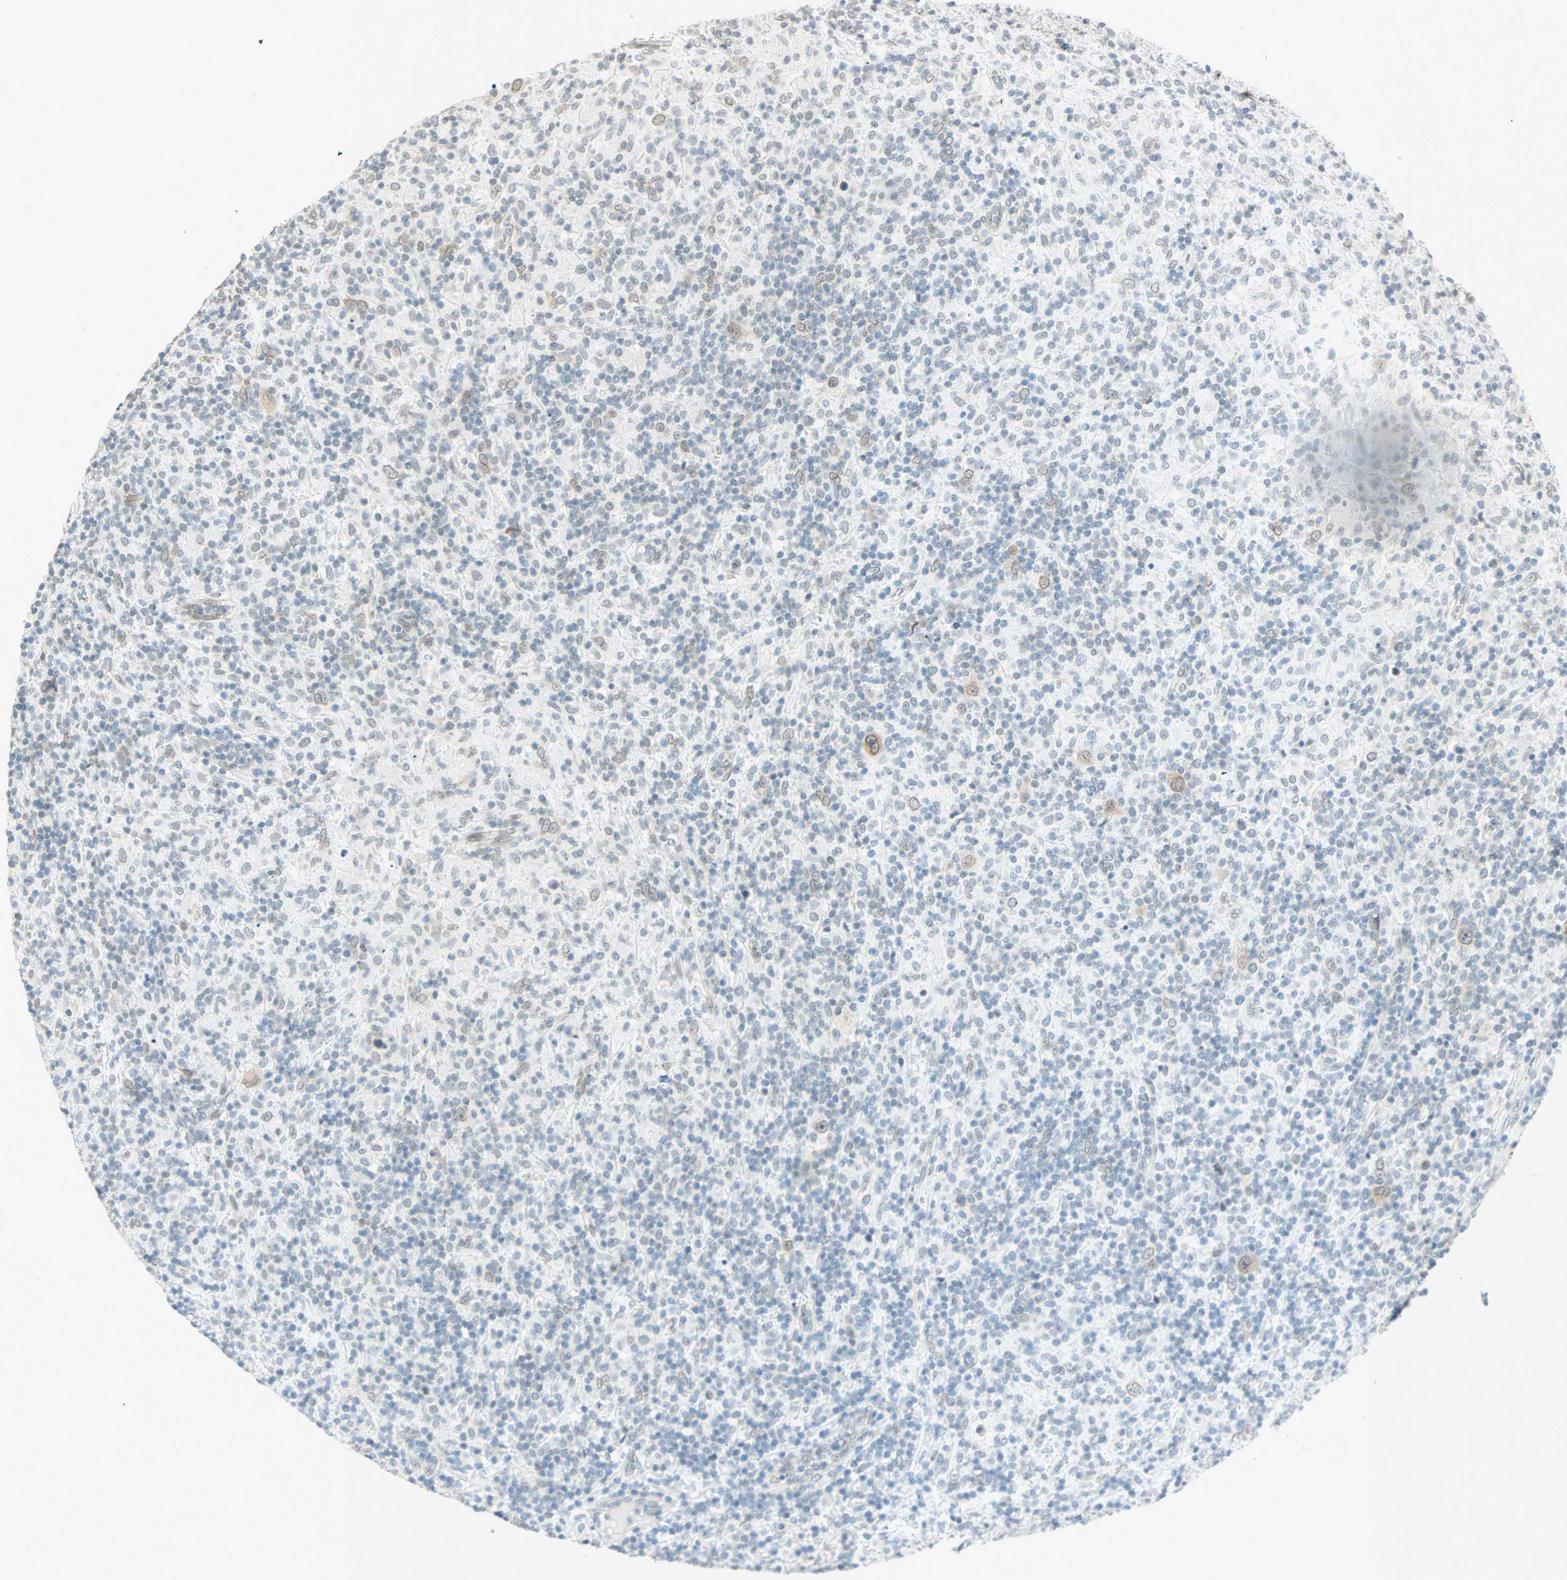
{"staining": {"intensity": "weak", "quantity": "<25%", "location": "cytoplasmic/membranous,nuclear"}, "tissue": "lymphoma", "cell_type": "Tumor cells", "image_type": "cancer", "snomed": [{"axis": "morphology", "description": "Hodgkin's disease, NOS"}, {"axis": "topography", "description": "Lymph node"}], "caption": "The image reveals no significant positivity in tumor cells of lymphoma. The staining was performed using DAB (3,3'-diaminobenzidine) to visualize the protein expression in brown, while the nuclei were stained in blue with hematoxylin (Magnification: 20x).", "gene": "BCAN", "patient": {"sex": "male", "age": 70}}